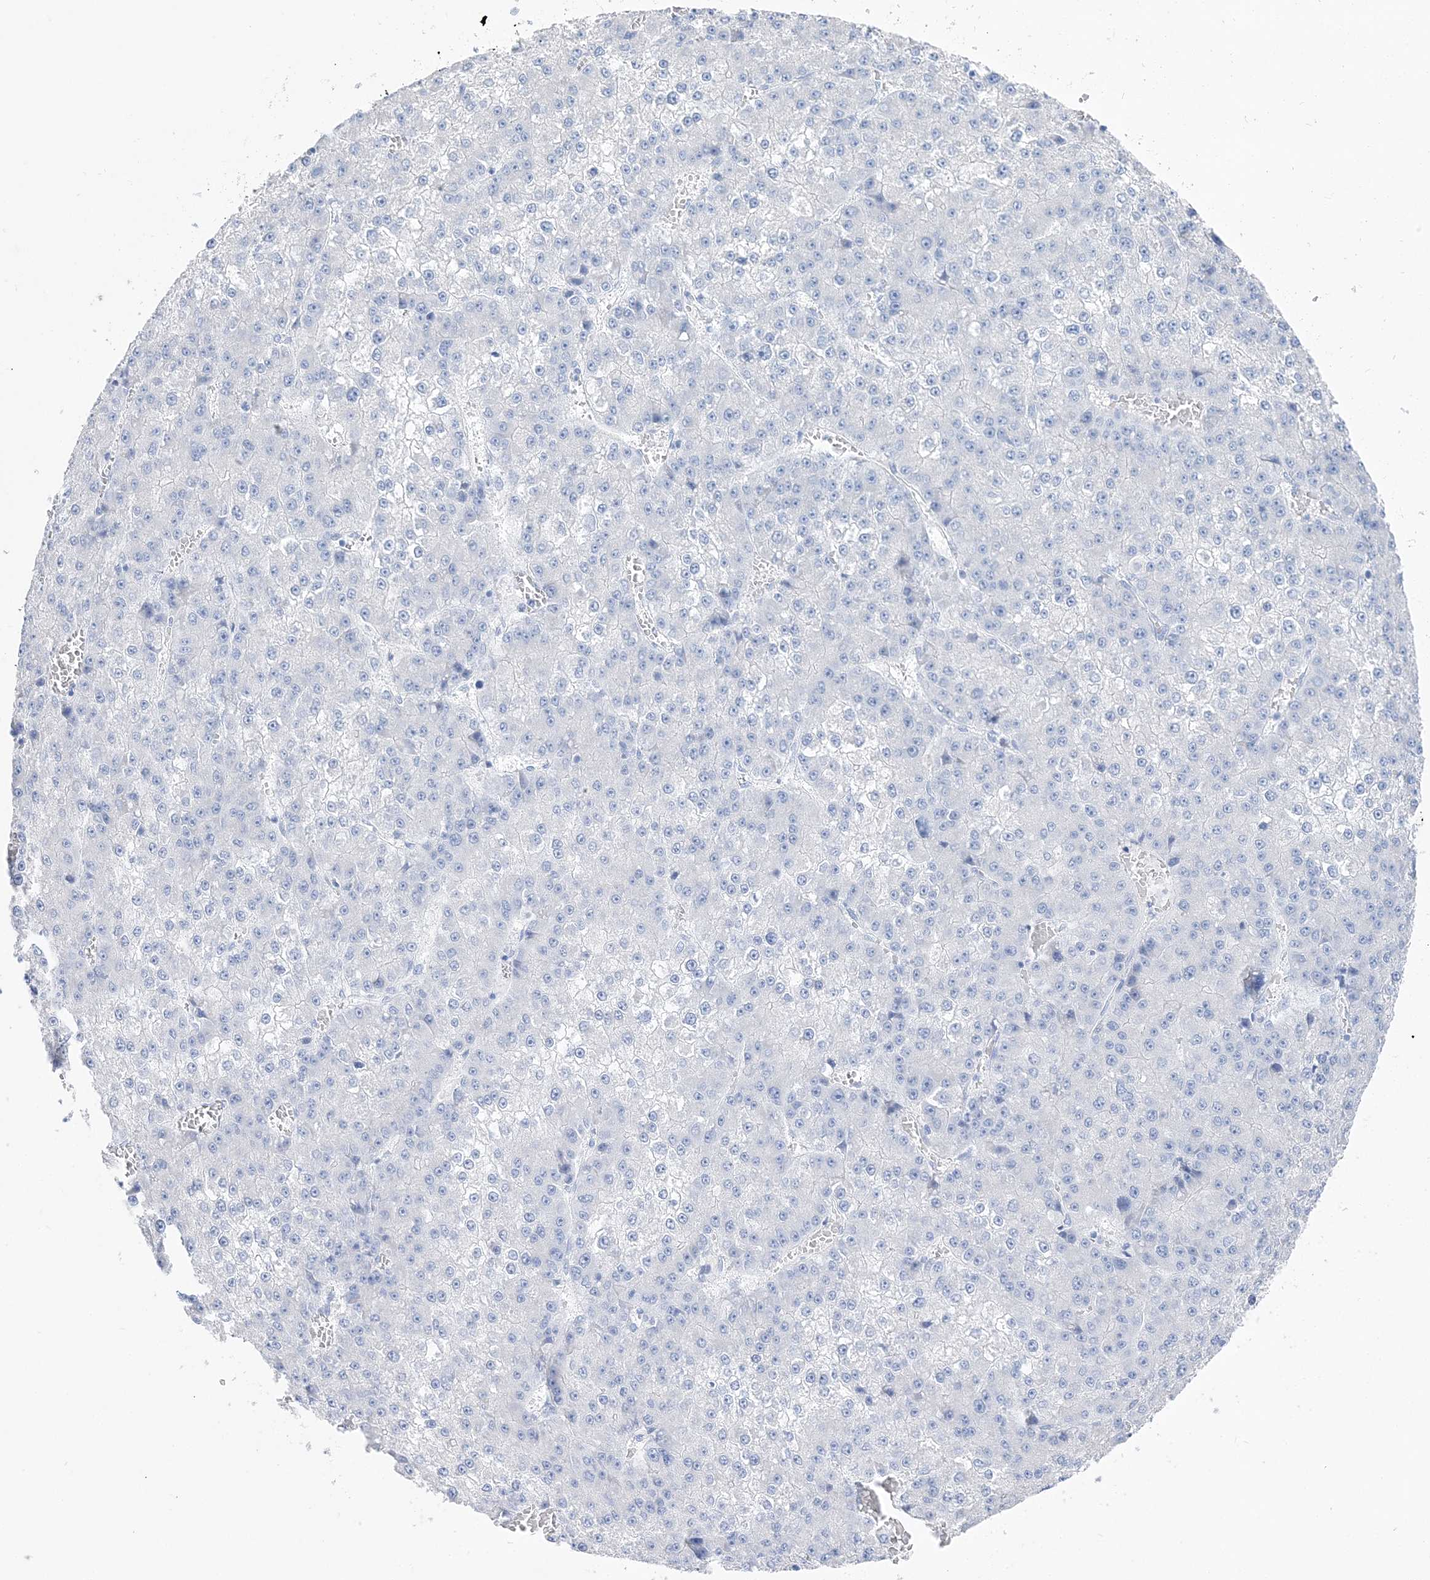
{"staining": {"intensity": "negative", "quantity": "none", "location": "none"}, "tissue": "liver cancer", "cell_type": "Tumor cells", "image_type": "cancer", "snomed": [{"axis": "morphology", "description": "Carcinoma, Hepatocellular, NOS"}, {"axis": "topography", "description": "Liver"}], "caption": "Immunohistochemistry image of hepatocellular carcinoma (liver) stained for a protein (brown), which shows no expression in tumor cells.", "gene": "TSPYL6", "patient": {"sex": "female", "age": 73}}